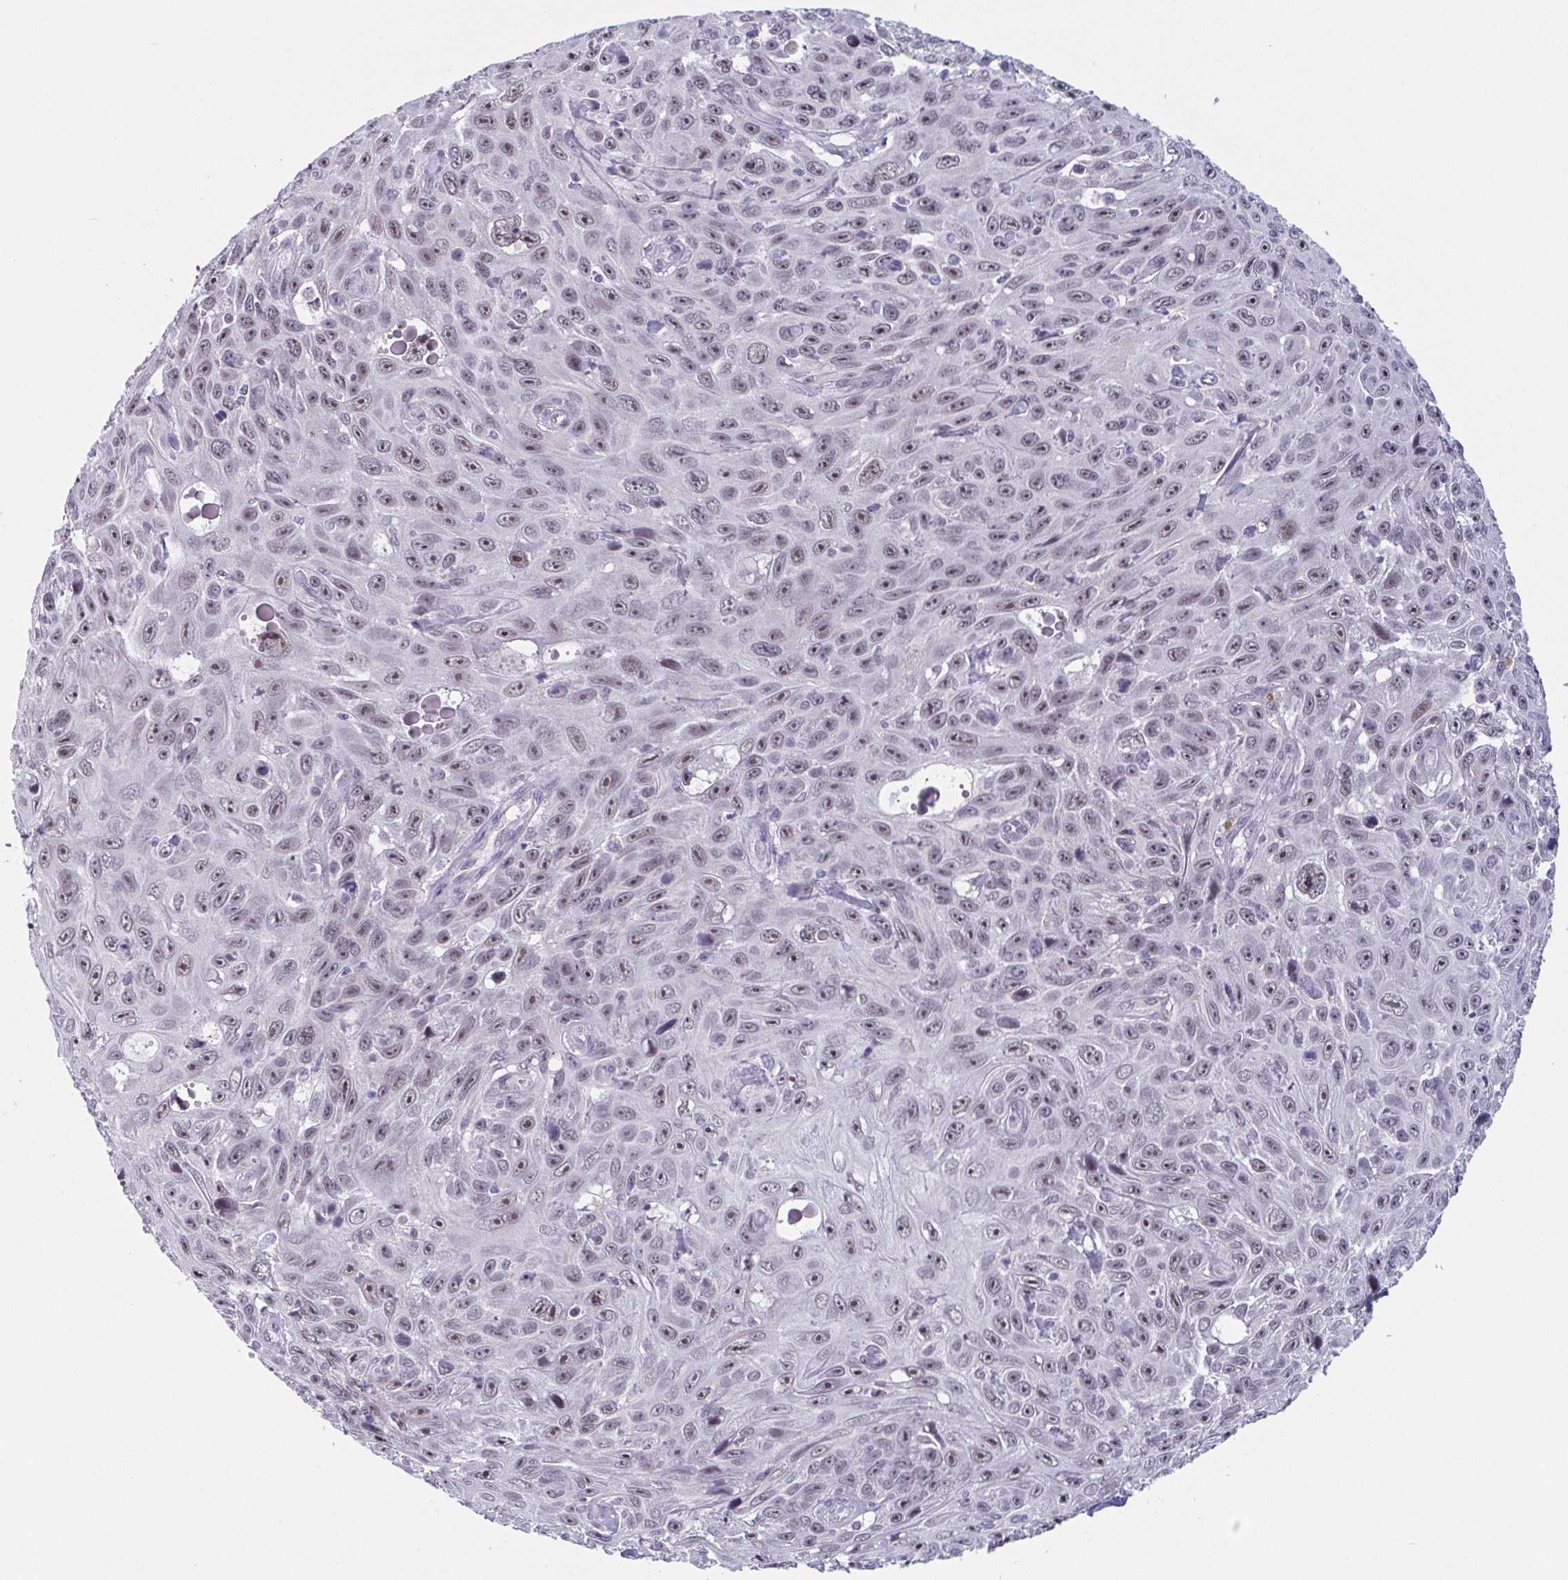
{"staining": {"intensity": "moderate", "quantity": "<25%", "location": "nuclear"}, "tissue": "skin cancer", "cell_type": "Tumor cells", "image_type": "cancer", "snomed": [{"axis": "morphology", "description": "Squamous cell carcinoma, NOS"}, {"axis": "topography", "description": "Skin"}], "caption": "IHC micrograph of neoplastic tissue: skin squamous cell carcinoma stained using IHC shows low levels of moderate protein expression localized specifically in the nuclear of tumor cells, appearing as a nuclear brown color.", "gene": "EXOSC7", "patient": {"sex": "male", "age": 82}}